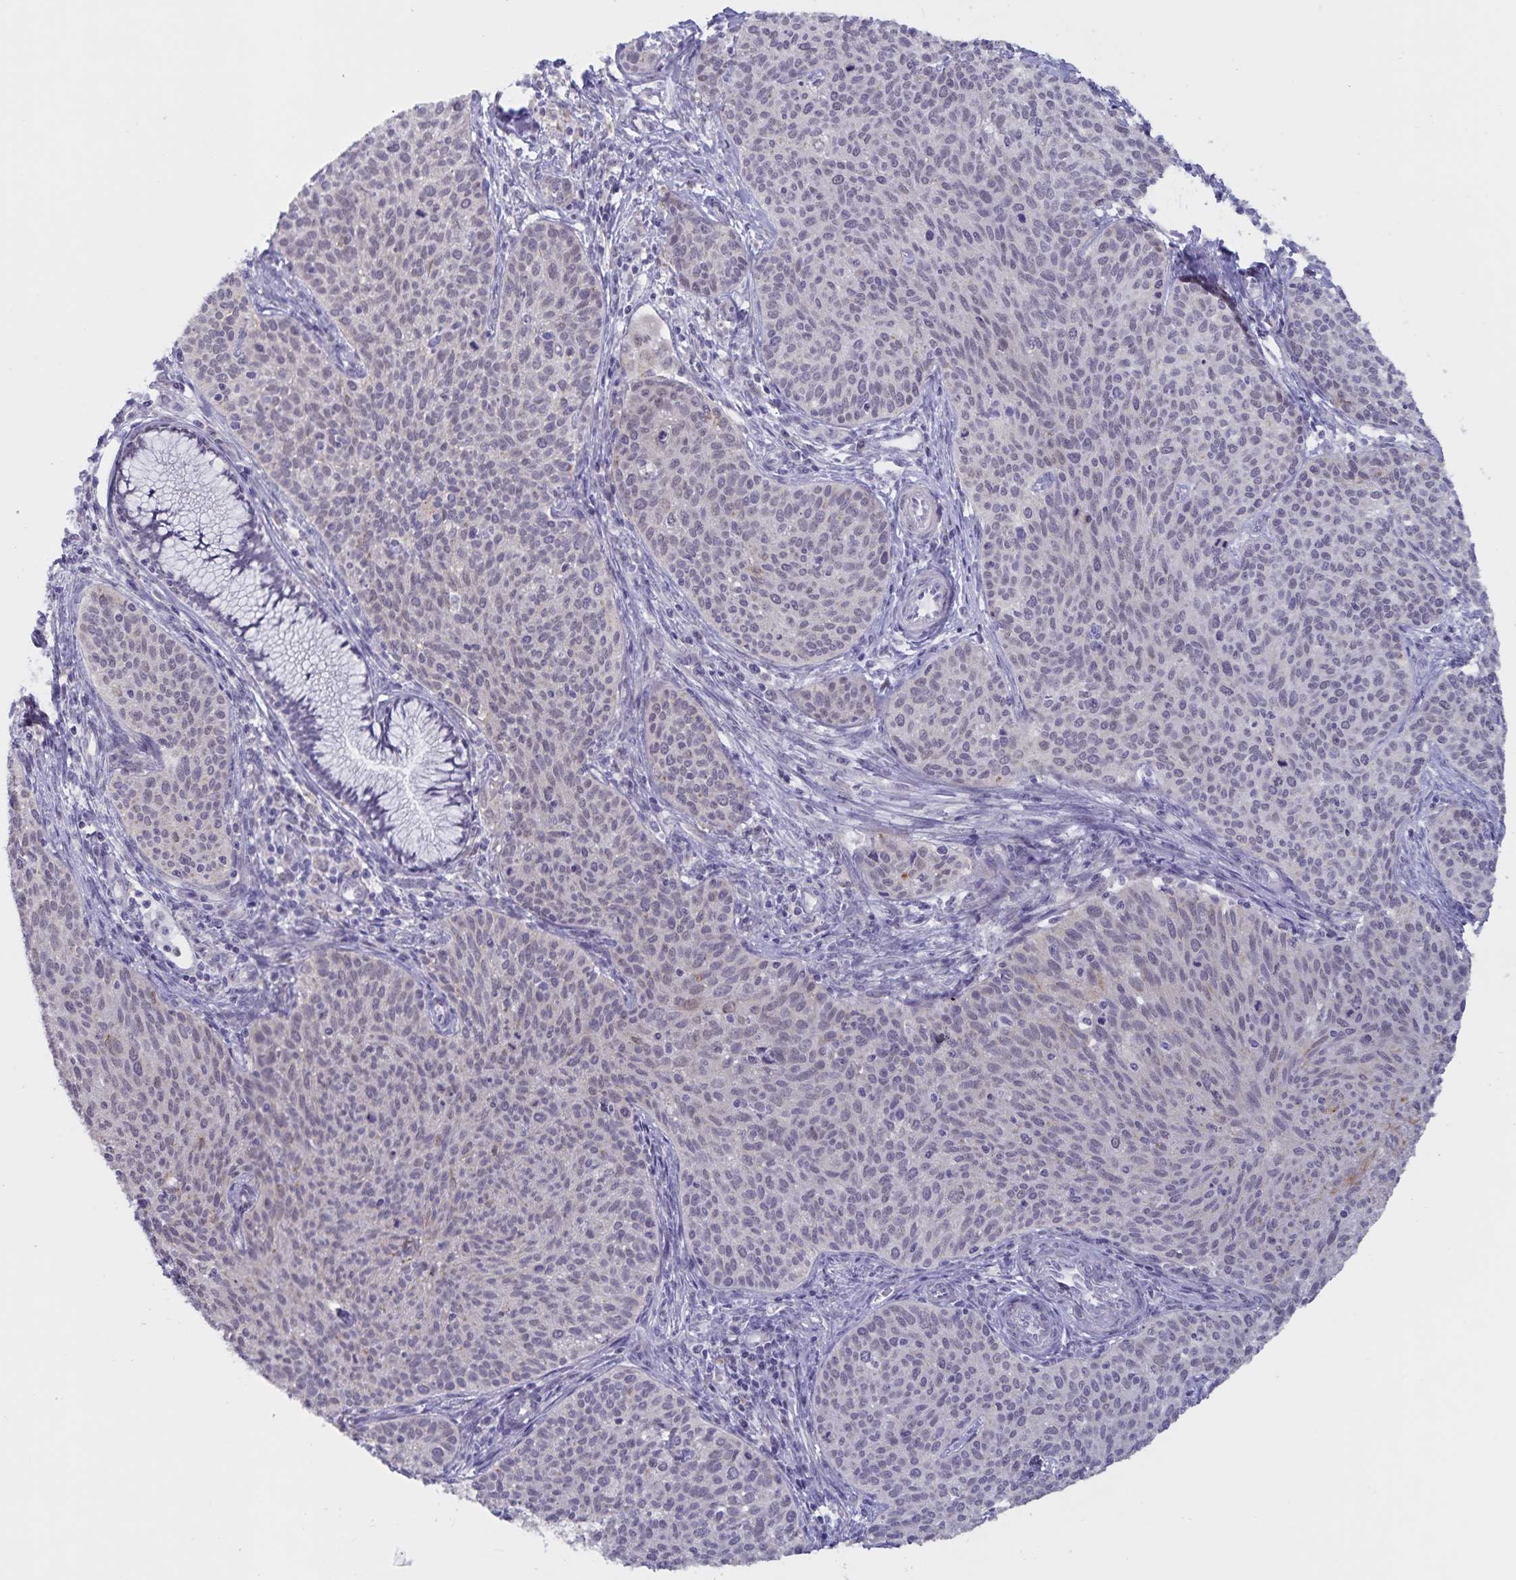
{"staining": {"intensity": "negative", "quantity": "none", "location": "none"}, "tissue": "cervical cancer", "cell_type": "Tumor cells", "image_type": "cancer", "snomed": [{"axis": "morphology", "description": "Squamous cell carcinoma, NOS"}, {"axis": "topography", "description": "Cervix"}], "caption": "The histopathology image reveals no staining of tumor cells in squamous cell carcinoma (cervical).", "gene": "ATP2A2", "patient": {"sex": "female", "age": 38}}